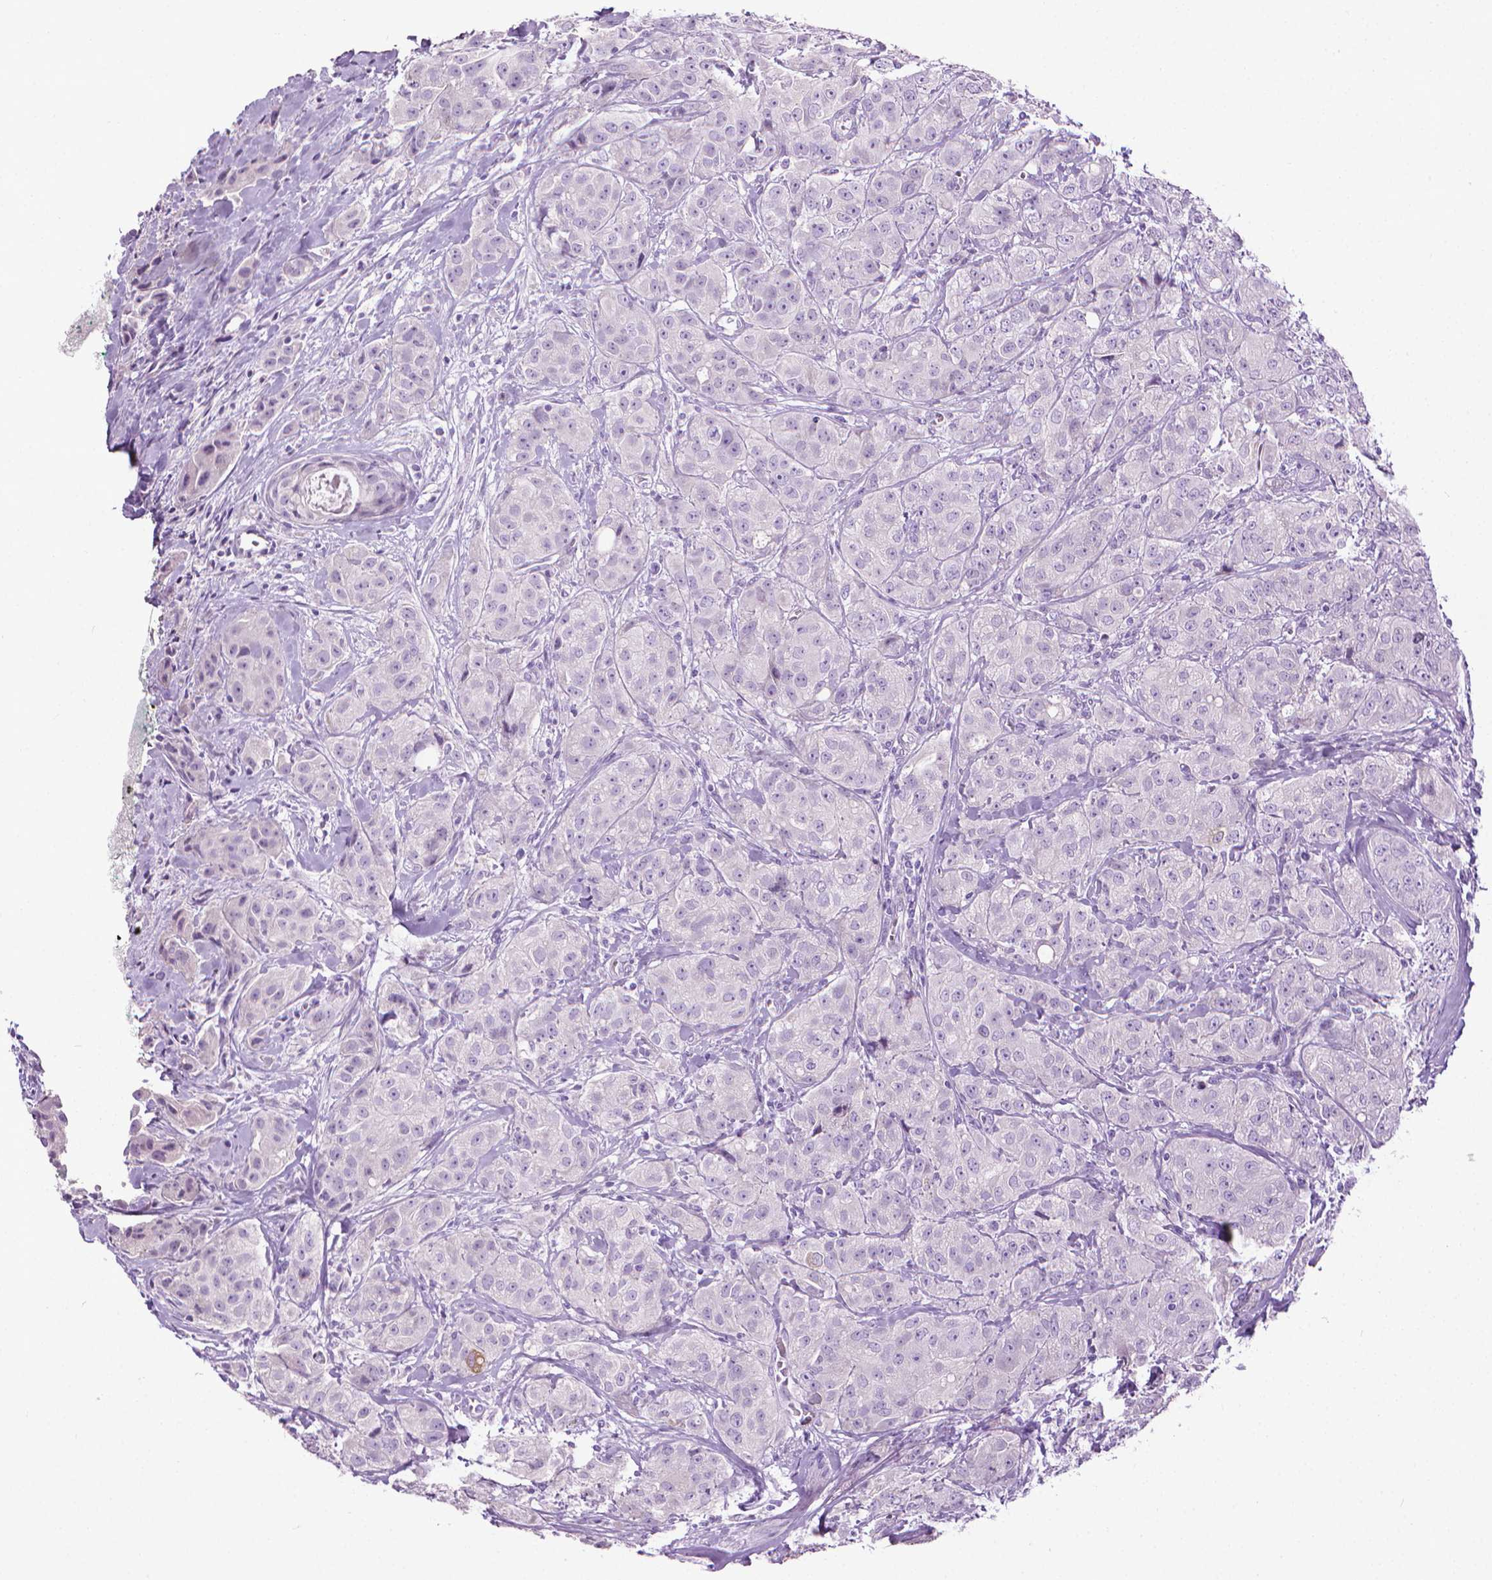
{"staining": {"intensity": "negative", "quantity": "none", "location": "none"}, "tissue": "breast cancer", "cell_type": "Tumor cells", "image_type": "cancer", "snomed": [{"axis": "morphology", "description": "Duct carcinoma"}, {"axis": "topography", "description": "Breast"}], "caption": "Immunohistochemistry (IHC) micrograph of neoplastic tissue: breast cancer stained with DAB (3,3'-diaminobenzidine) shows no significant protein staining in tumor cells.", "gene": "DNAI7", "patient": {"sex": "female", "age": 43}}